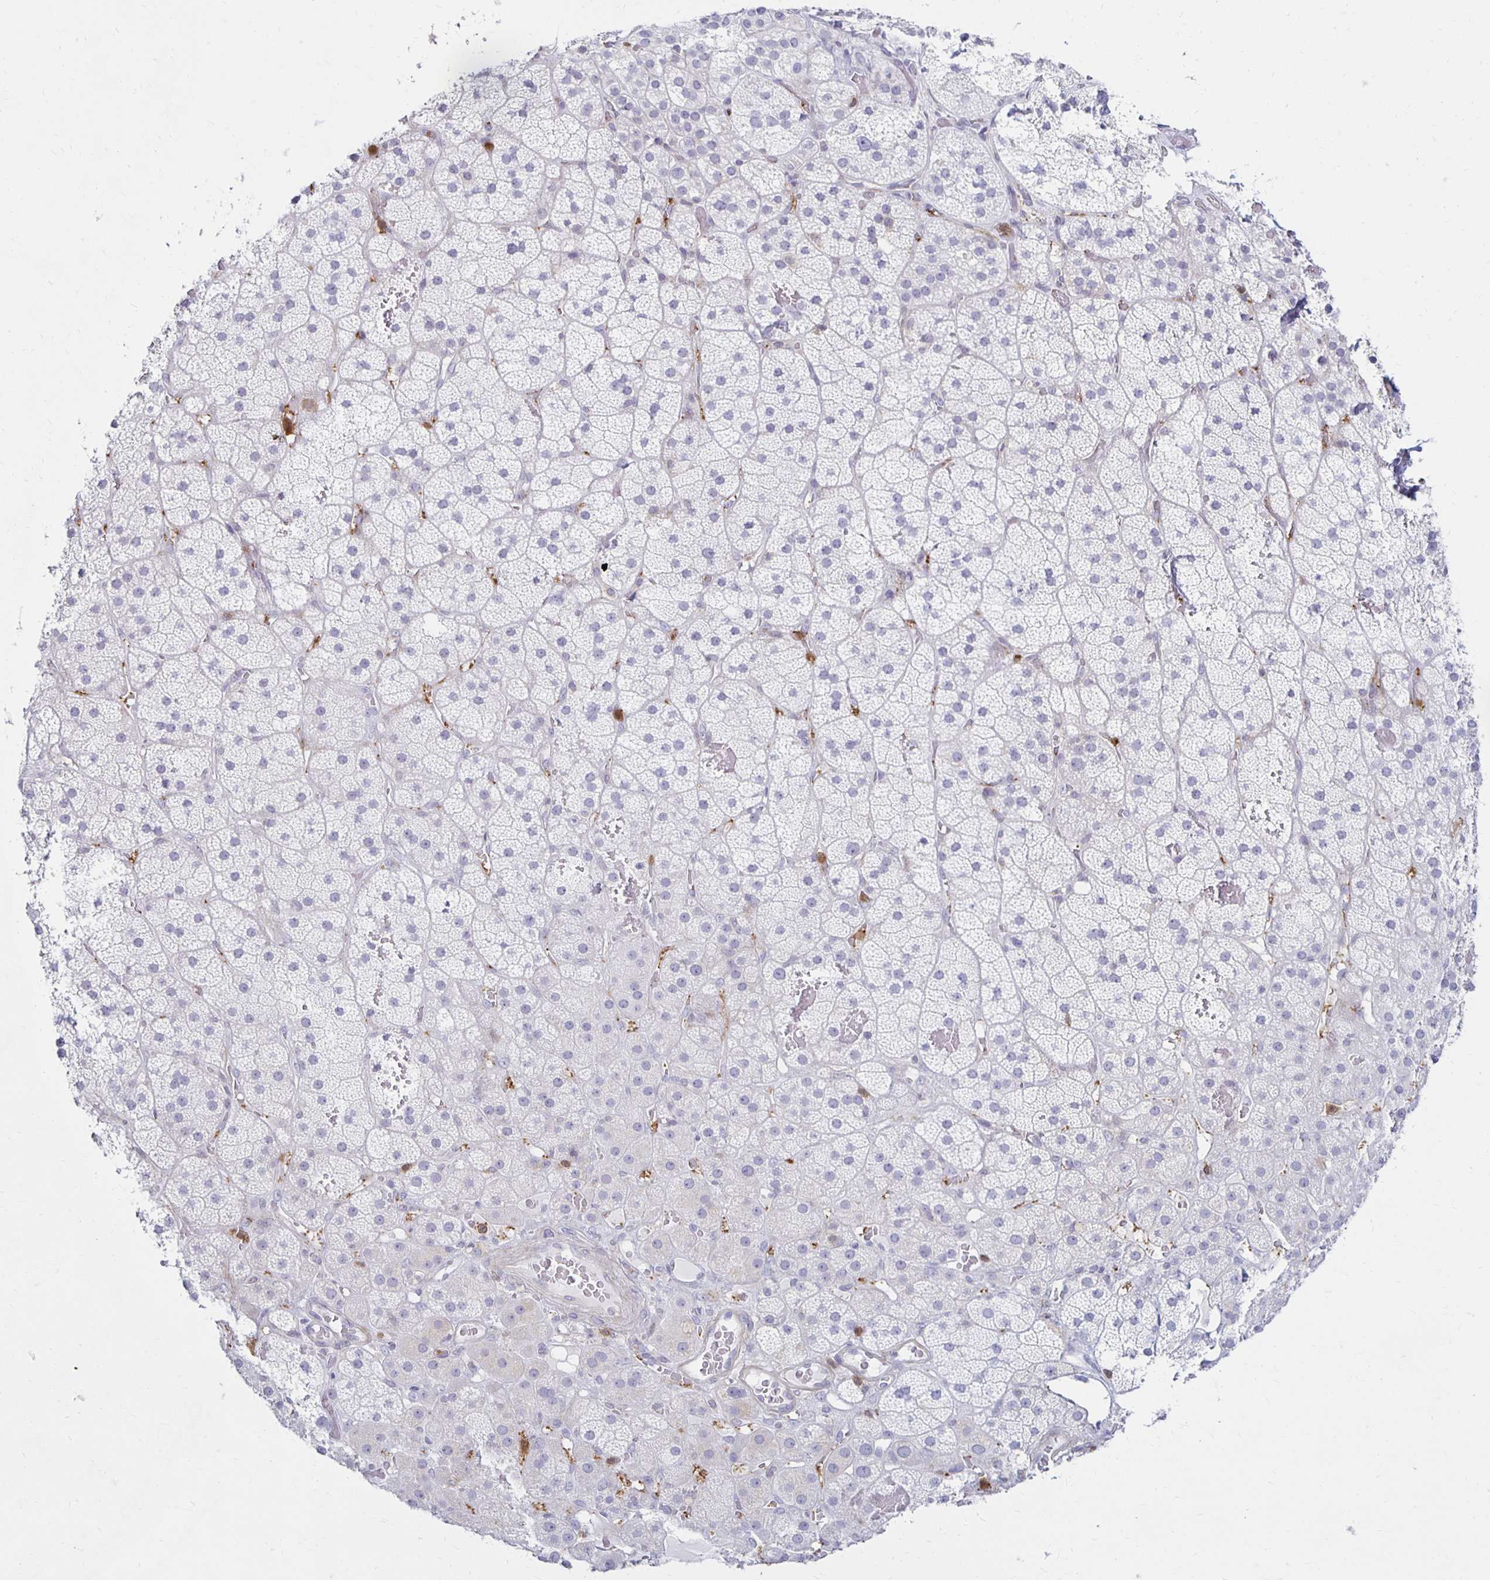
{"staining": {"intensity": "negative", "quantity": "none", "location": "none"}, "tissue": "adrenal gland", "cell_type": "Glandular cells", "image_type": "normal", "snomed": [{"axis": "morphology", "description": "Normal tissue, NOS"}, {"axis": "topography", "description": "Adrenal gland"}], "caption": "Immunohistochemistry (IHC) histopathology image of normal adrenal gland: human adrenal gland stained with DAB demonstrates no significant protein positivity in glandular cells. The staining was performed using DAB to visualize the protein expression in brown, while the nuclei were stained in blue with hematoxylin (Magnification: 20x).", "gene": "CCL21", "patient": {"sex": "male", "age": 57}}